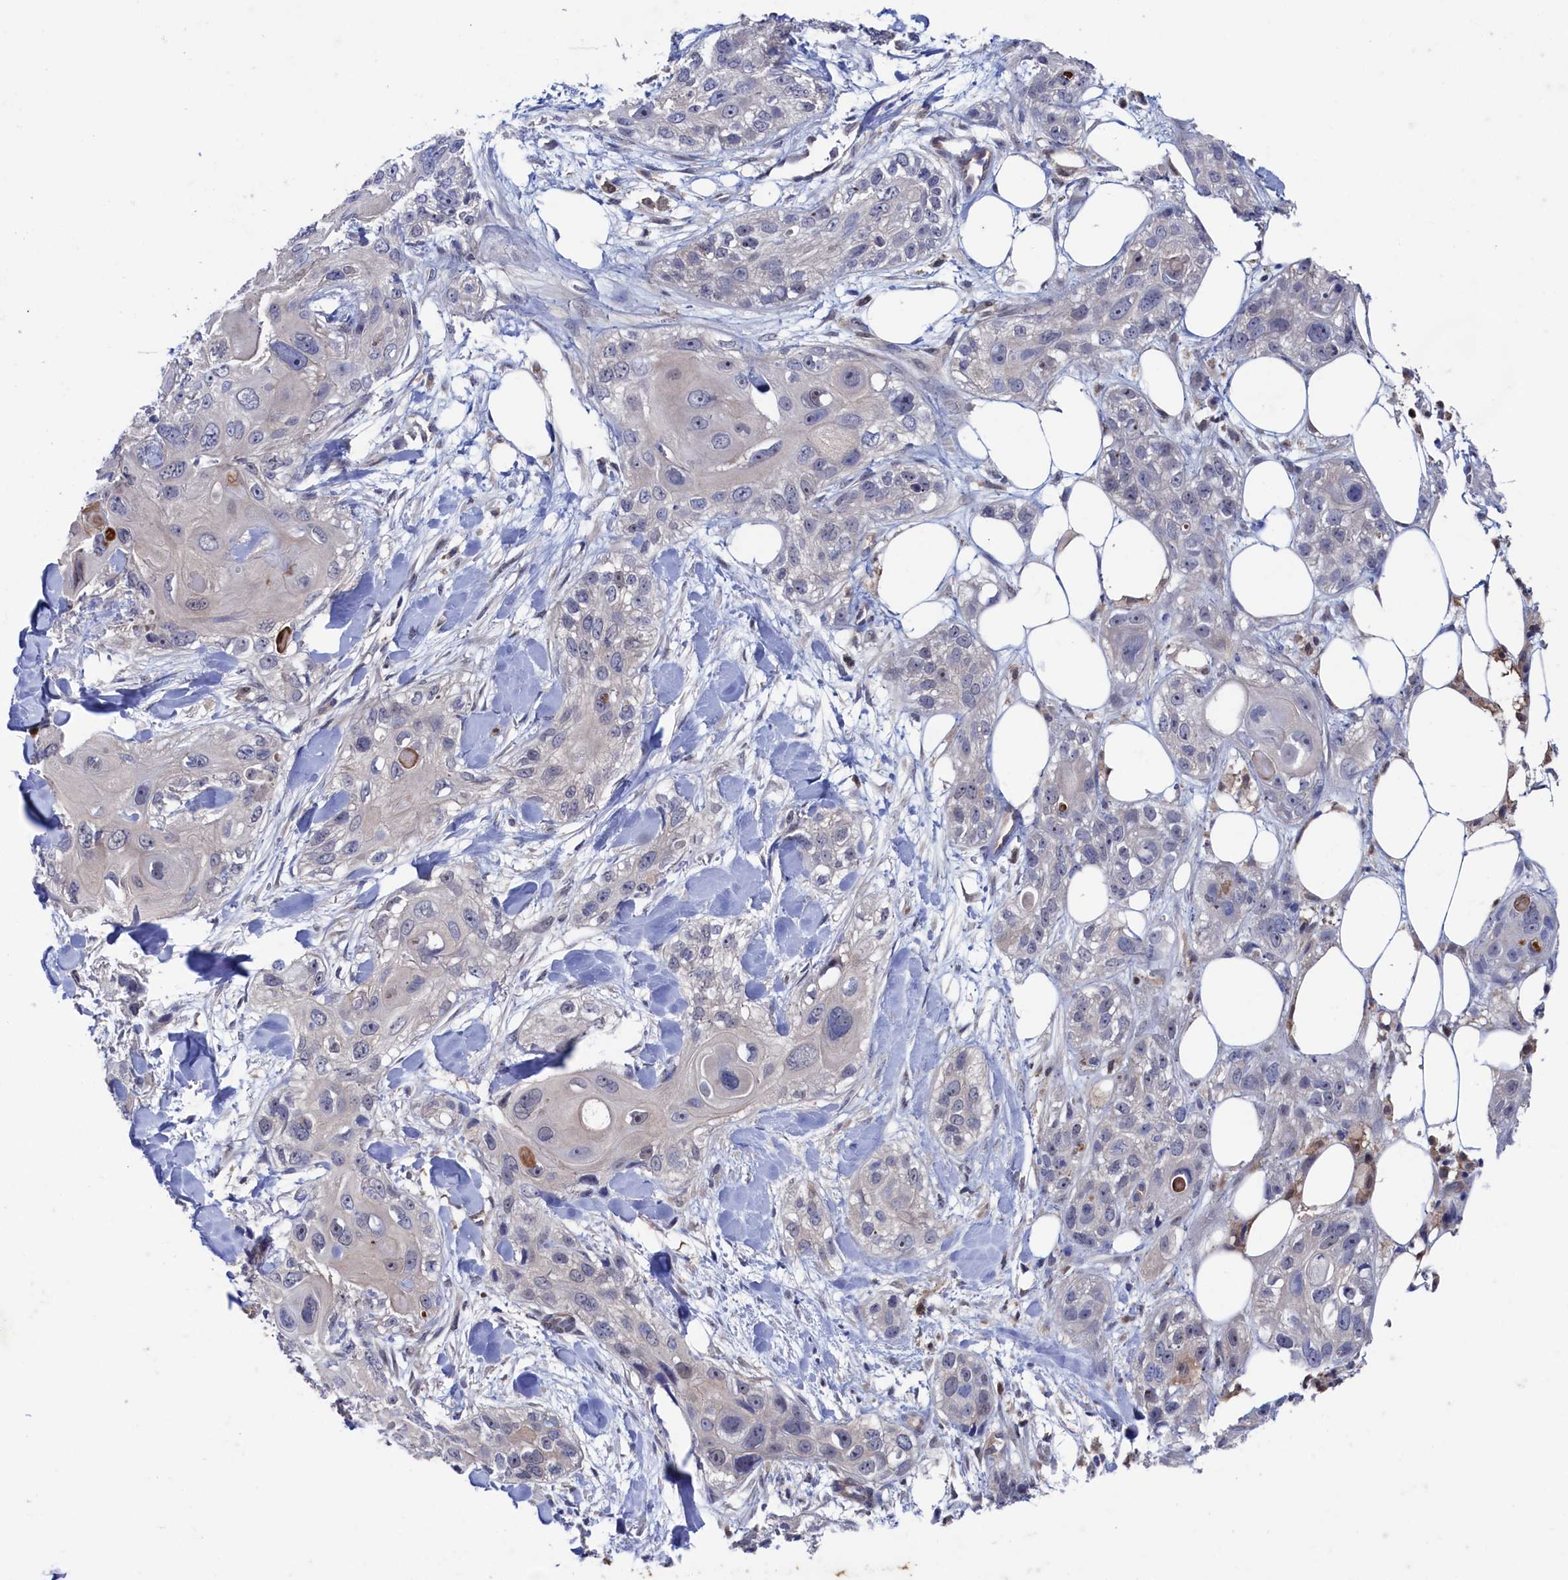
{"staining": {"intensity": "negative", "quantity": "none", "location": "none"}, "tissue": "skin cancer", "cell_type": "Tumor cells", "image_type": "cancer", "snomed": [{"axis": "morphology", "description": "Normal tissue, NOS"}, {"axis": "morphology", "description": "Squamous cell carcinoma, NOS"}, {"axis": "topography", "description": "Skin"}], "caption": "A high-resolution histopathology image shows immunohistochemistry staining of skin squamous cell carcinoma, which exhibits no significant positivity in tumor cells. (Stains: DAB immunohistochemistry (IHC) with hematoxylin counter stain, Microscopy: brightfield microscopy at high magnification).", "gene": "RNH1", "patient": {"sex": "male", "age": 72}}